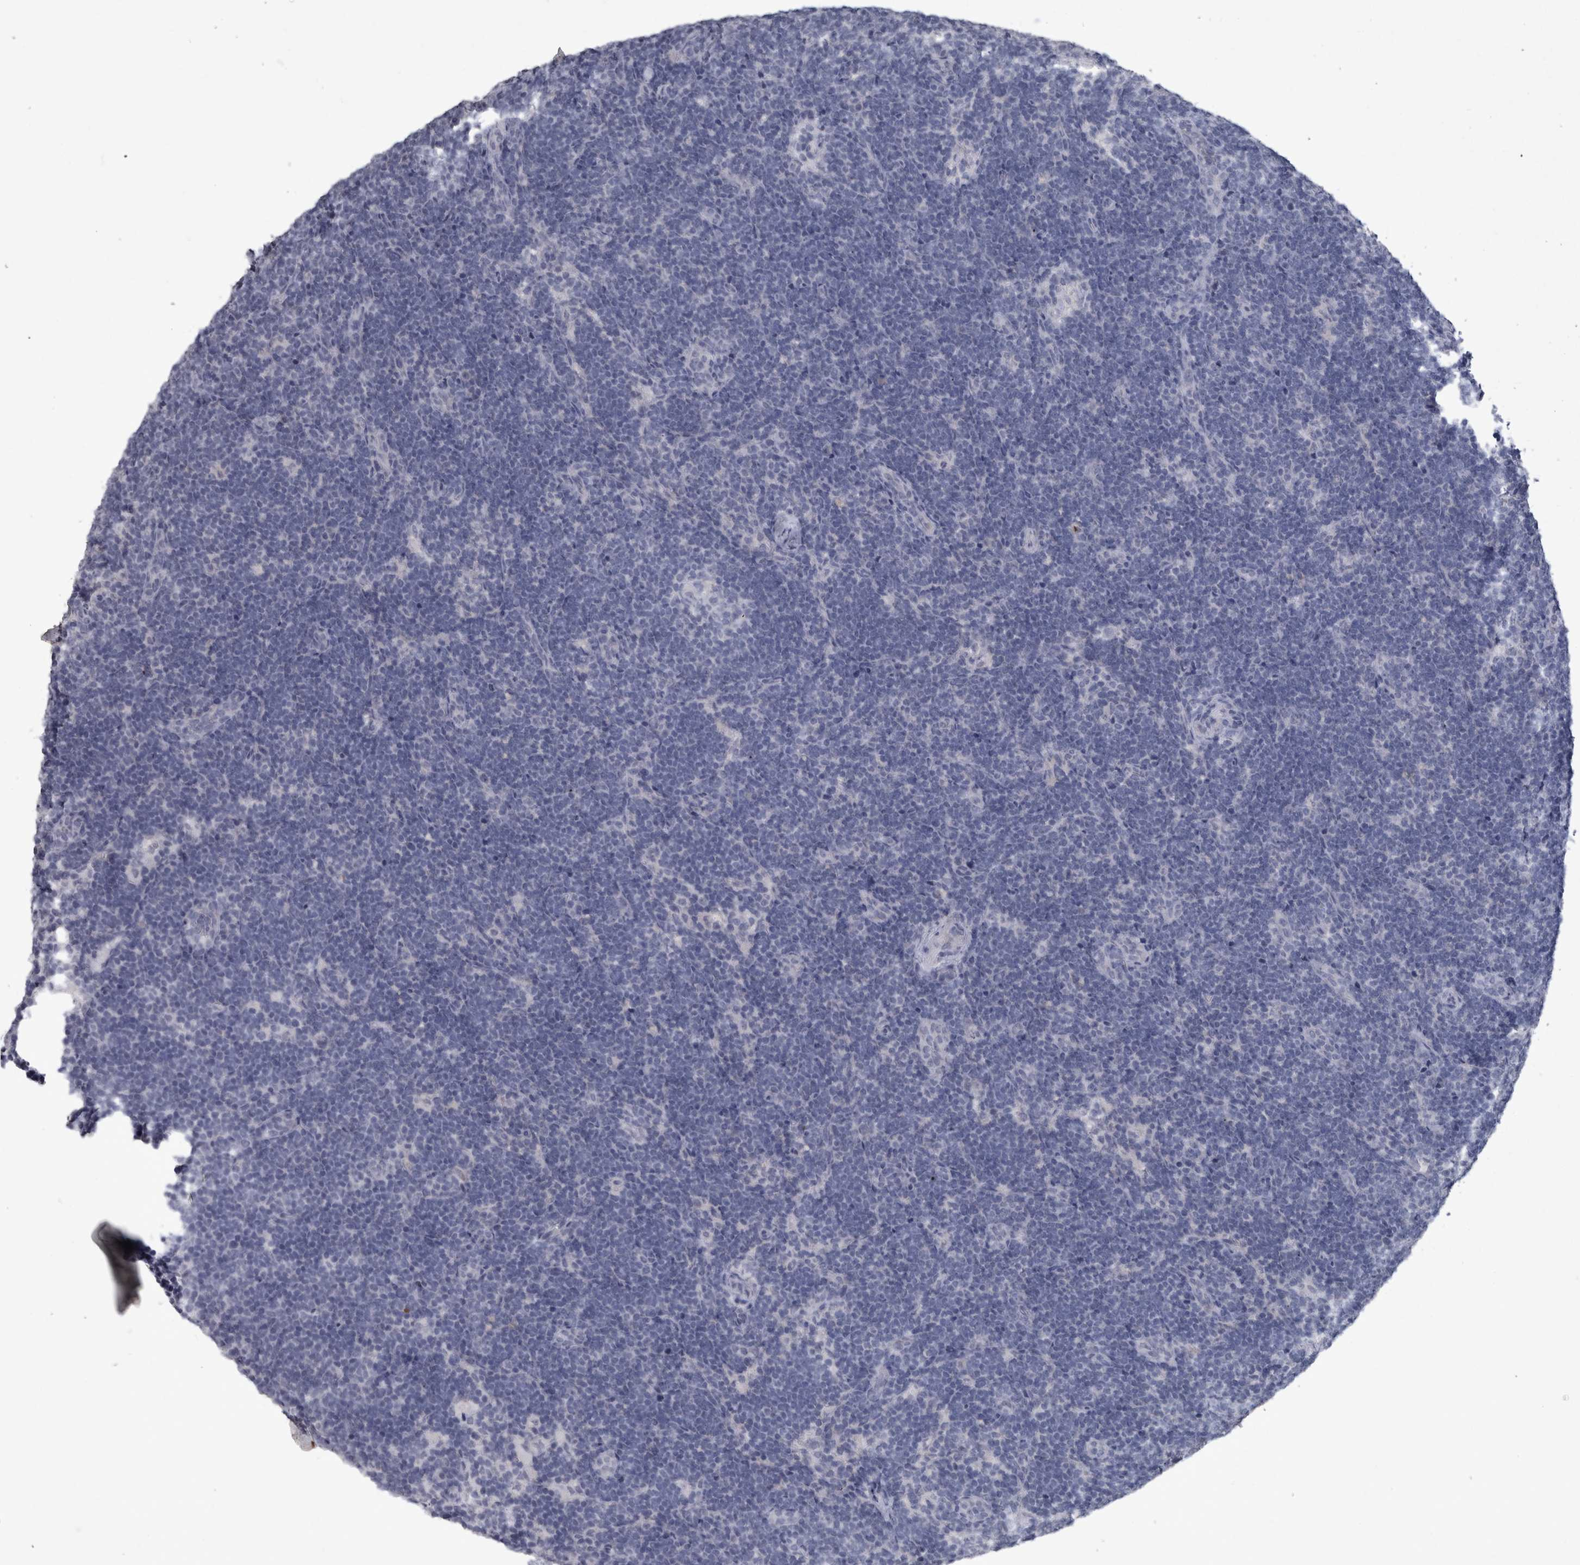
{"staining": {"intensity": "negative", "quantity": "none", "location": "none"}, "tissue": "lymph node", "cell_type": "Germinal center cells", "image_type": "normal", "snomed": [{"axis": "morphology", "description": "Normal tissue, NOS"}, {"axis": "topography", "description": "Lymph node"}], "caption": "An immunohistochemistry image of benign lymph node is shown. There is no staining in germinal center cells of lymph node.", "gene": "PDX1", "patient": {"sex": "female", "age": 22}}